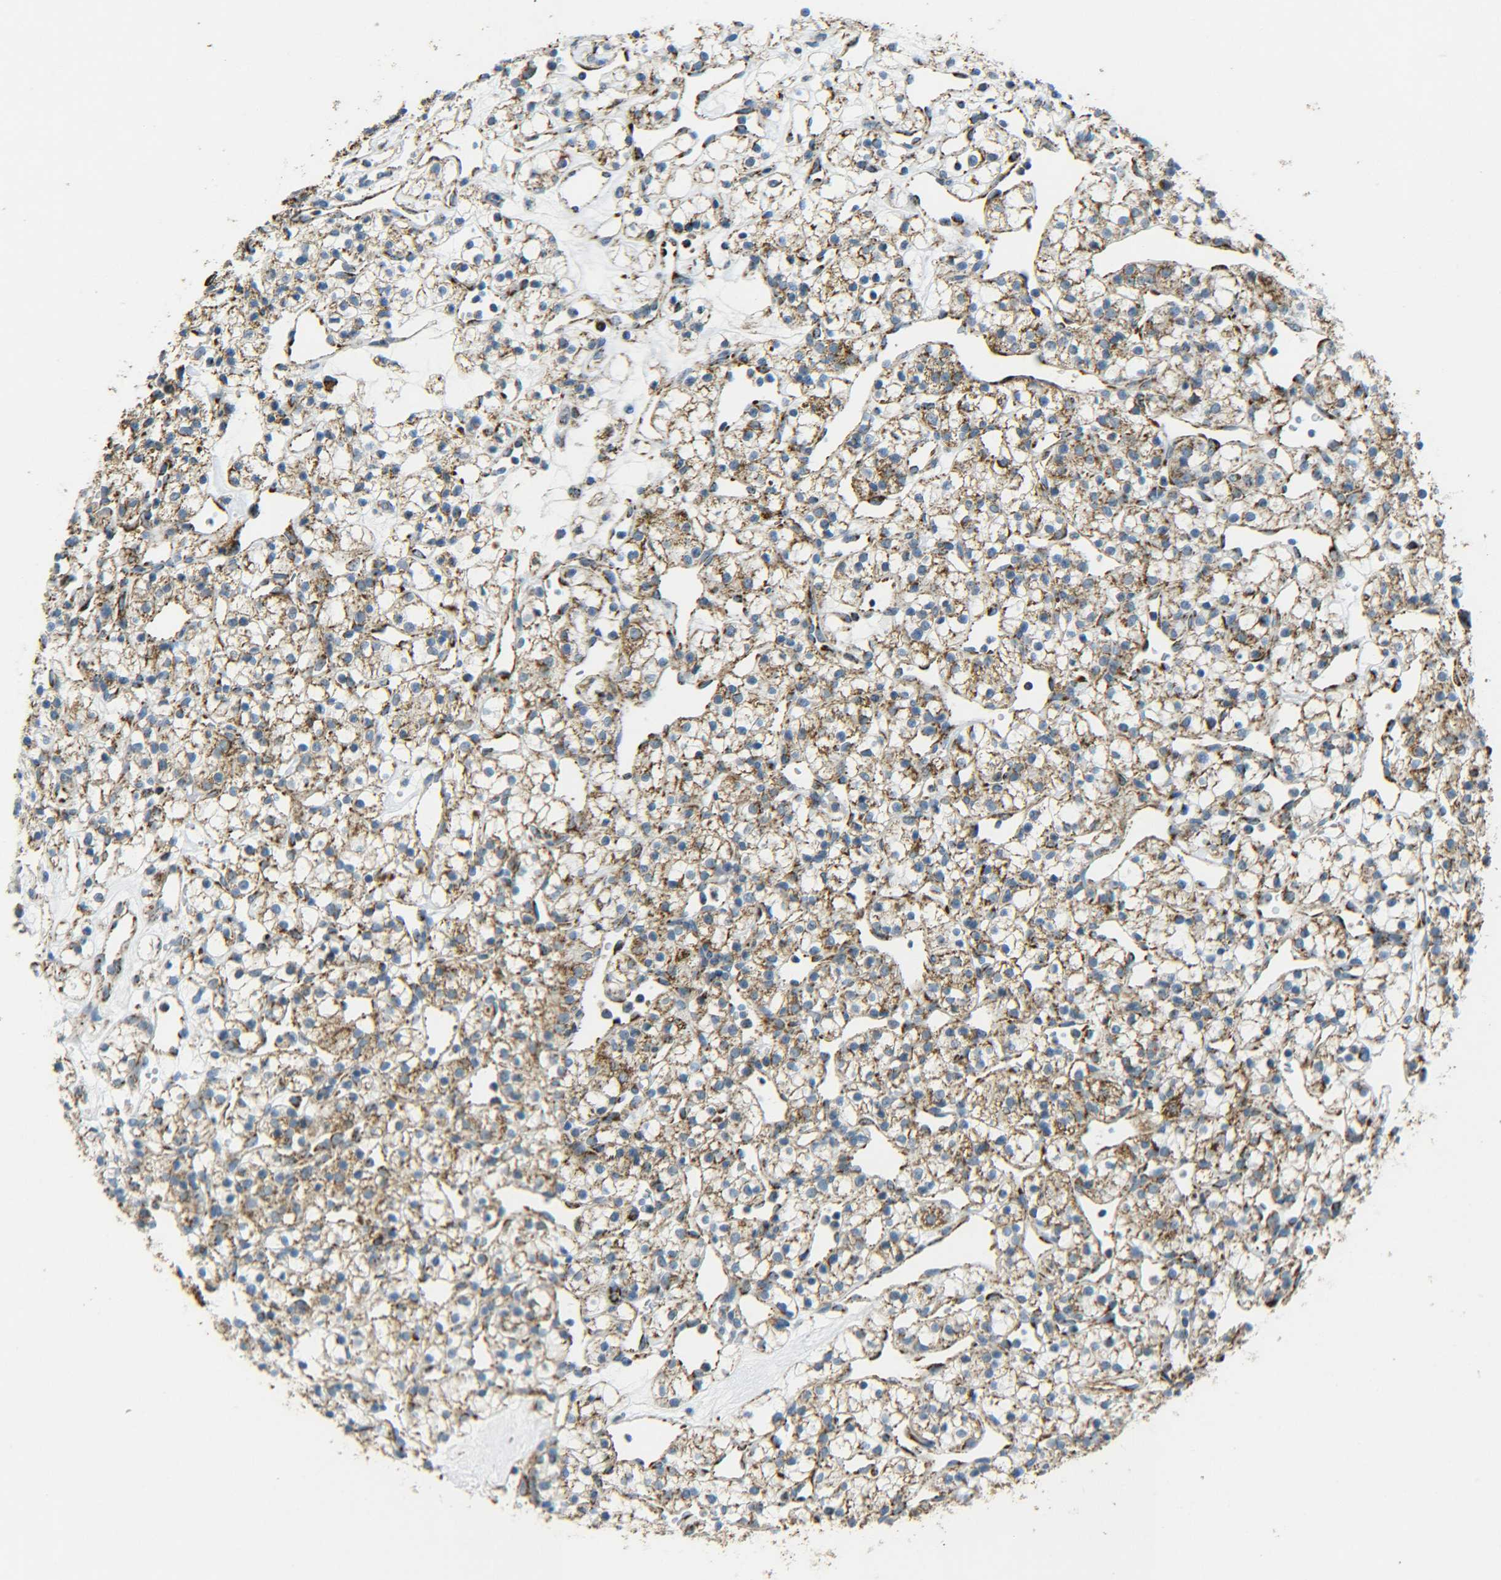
{"staining": {"intensity": "moderate", "quantity": ">75%", "location": "cytoplasmic/membranous"}, "tissue": "renal cancer", "cell_type": "Tumor cells", "image_type": "cancer", "snomed": [{"axis": "morphology", "description": "Adenocarcinoma, NOS"}, {"axis": "topography", "description": "Kidney"}], "caption": "Protein staining exhibits moderate cytoplasmic/membranous staining in about >75% of tumor cells in renal cancer.", "gene": "CYB5R1", "patient": {"sex": "female", "age": 60}}